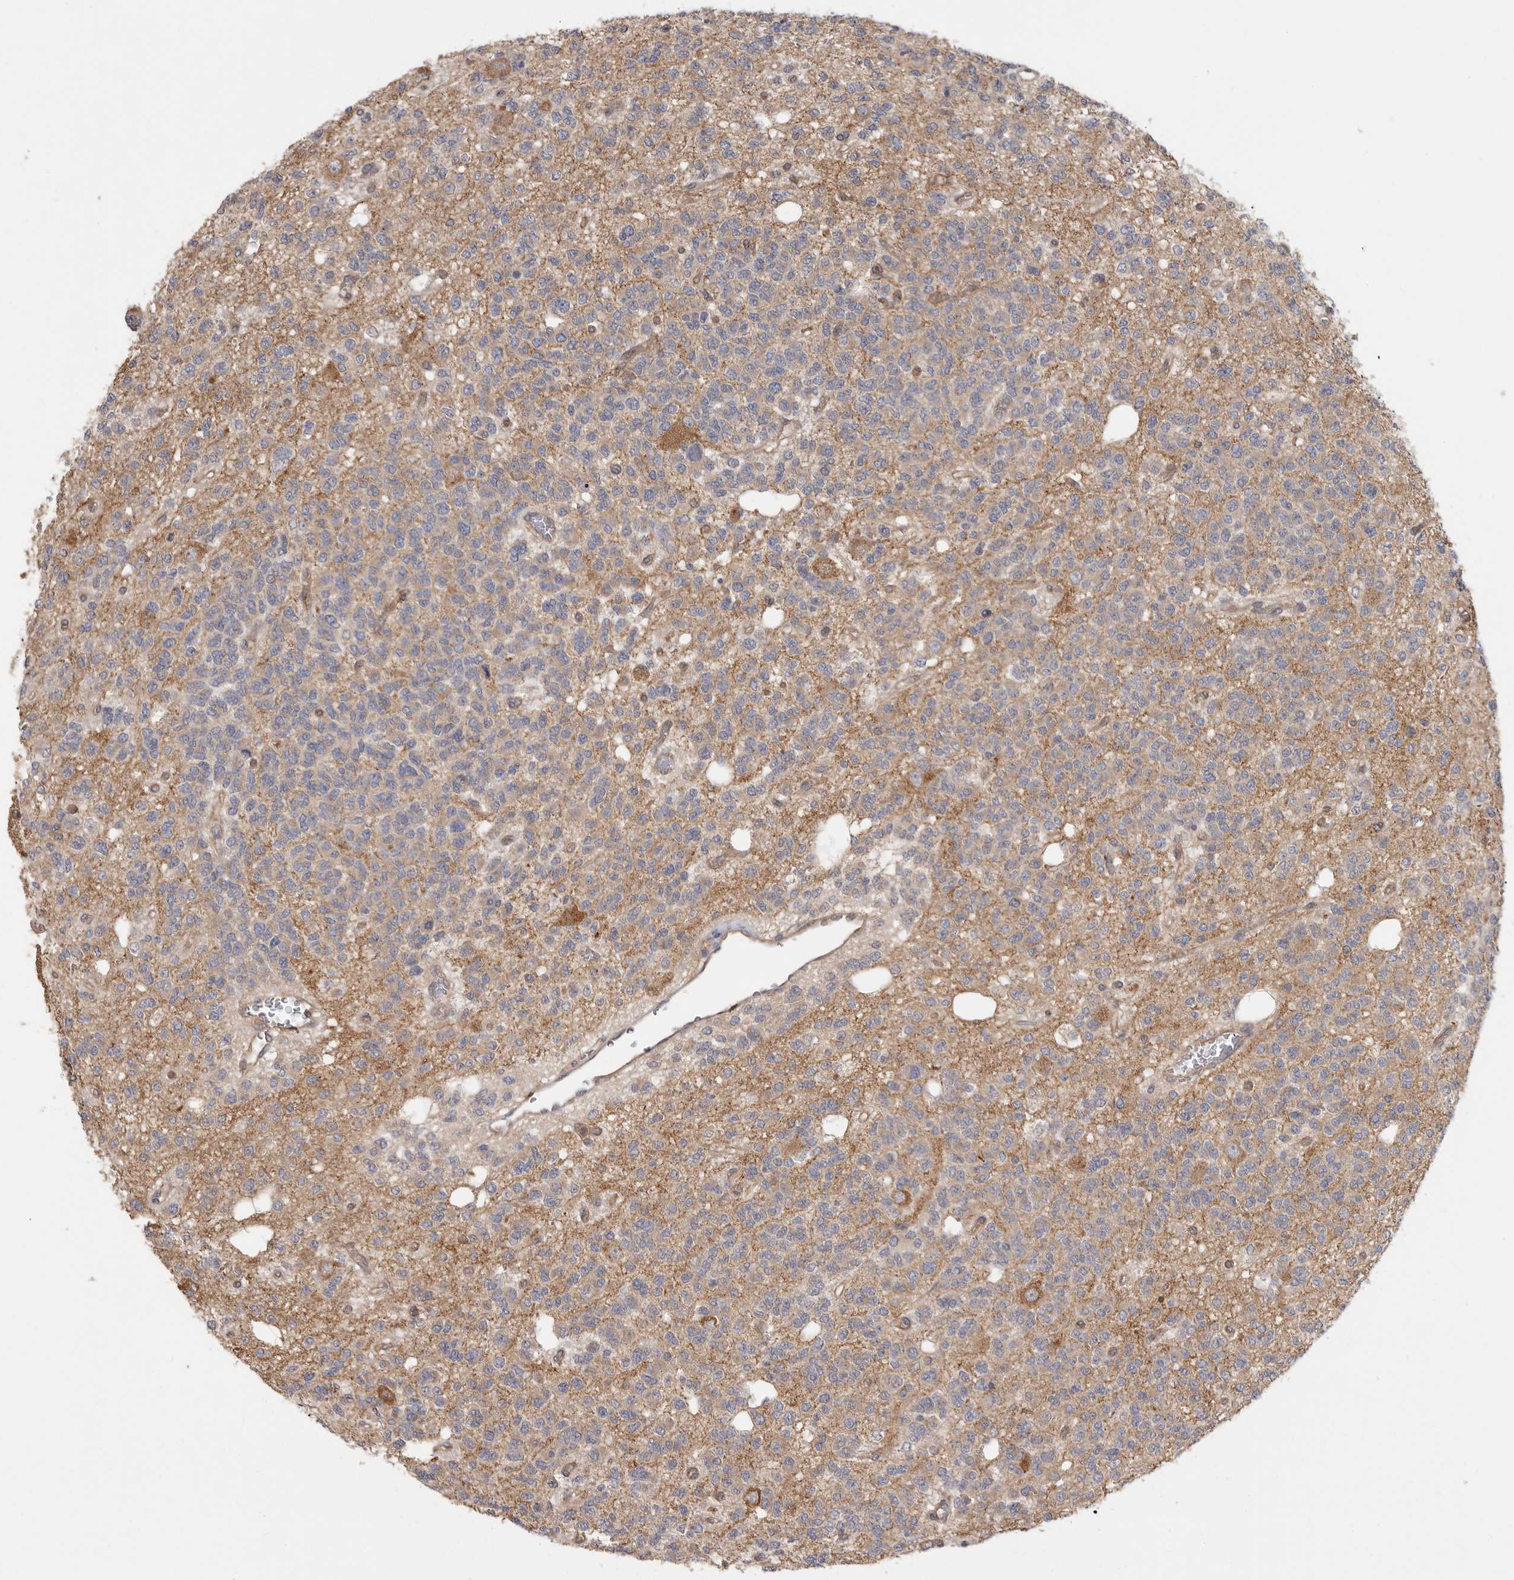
{"staining": {"intensity": "weak", "quantity": "25%-75%", "location": "cytoplasmic/membranous"}, "tissue": "glioma", "cell_type": "Tumor cells", "image_type": "cancer", "snomed": [{"axis": "morphology", "description": "Glioma, malignant, Low grade"}, {"axis": "topography", "description": "Brain"}], "caption": "This photomicrograph exhibits IHC staining of human malignant glioma (low-grade), with low weak cytoplasmic/membranous expression in about 25%-75% of tumor cells.", "gene": "ZNF232", "patient": {"sex": "male", "age": 38}}